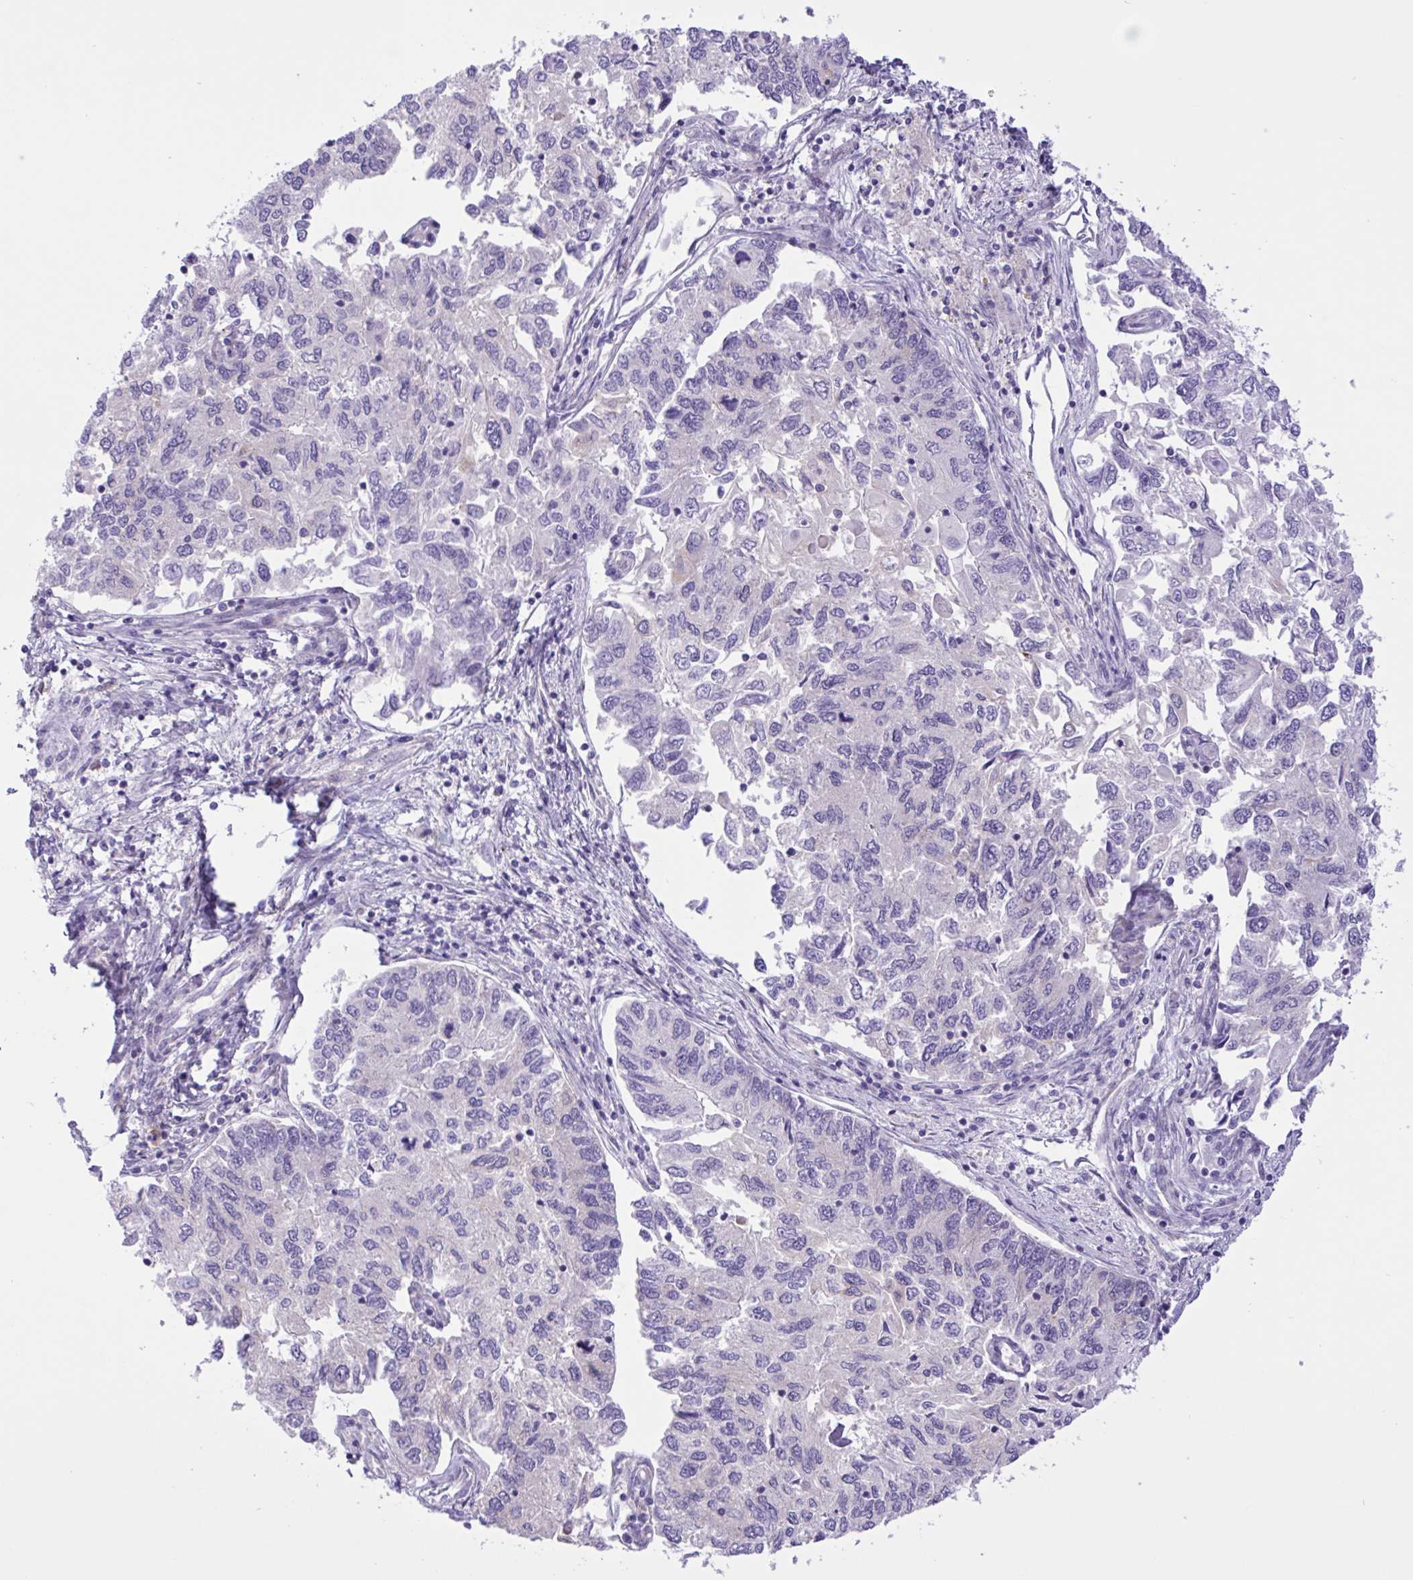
{"staining": {"intensity": "negative", "quantity": "none", "location": "none"}, "tissue": "endometrial cancer", "cell_type": "Tumor cells", "image_type": "cancer", "snomed": [{"axis": "morphology", "description": "Carcinoma, NOS"}, {"axis": "topography", "description": "Uterus"}], "caption": "IHC of endometrial cancer shows no expression in tumor cells. Nuclei are stained in blue.", "gene": "DSC3", "patient": {"sex": "female", "age": 76}}